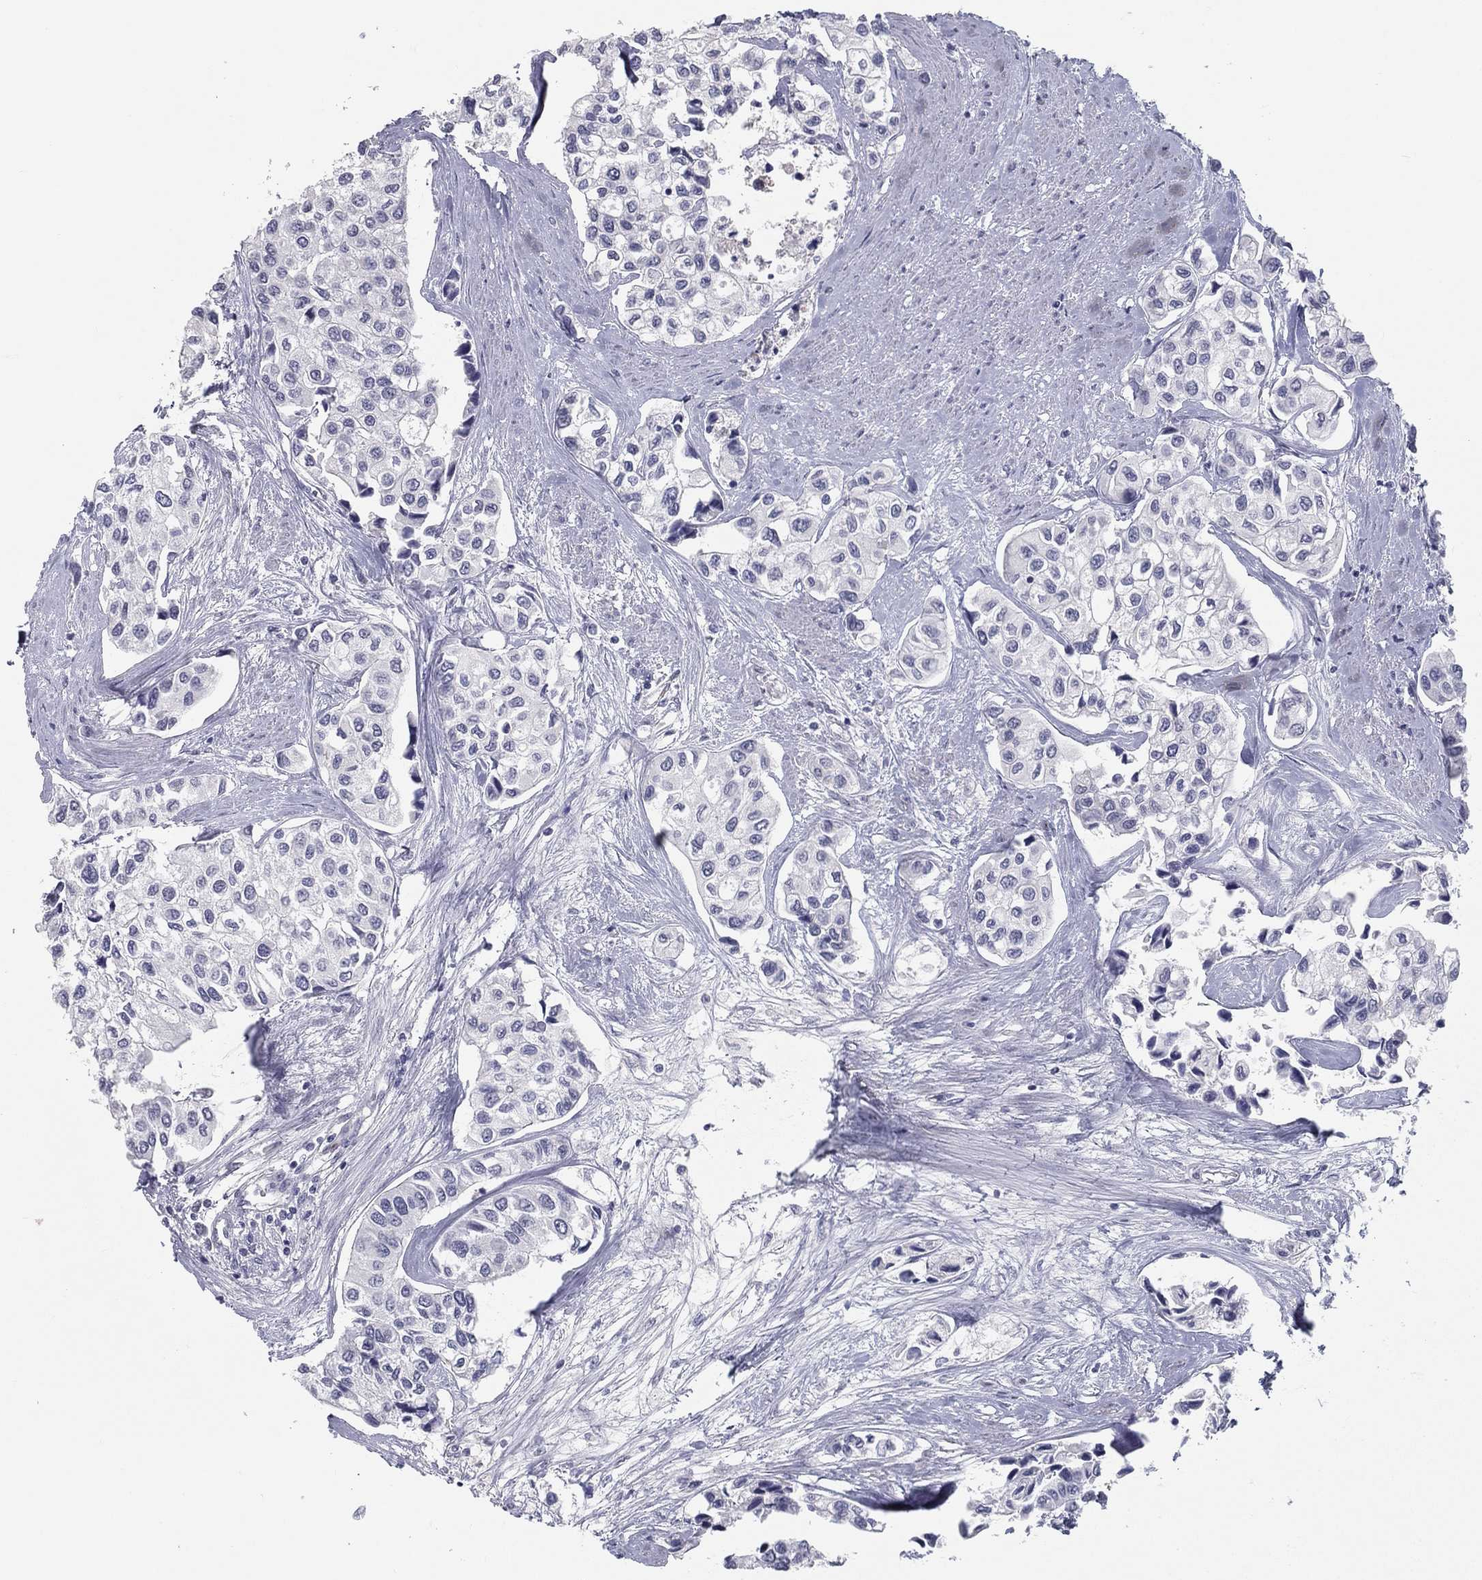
{"staining": {"intensity": "negative", "quantity": "none", "location": "none"}, "tissue": "urothelial cancer", "cell_type": "Tumor cells", "image_type": "cancer", "snomed": [{"axis": "morphology", "description": "Urothelial carcinoma, High grade"}, {"axis": "topography", "description": "Urinary bladder"}], "caption": "Tumor cells are negative for brown protein staining in urothelial cancer.", "gene": "ACE2", "patient": {"sex": "male", "age": 73}}